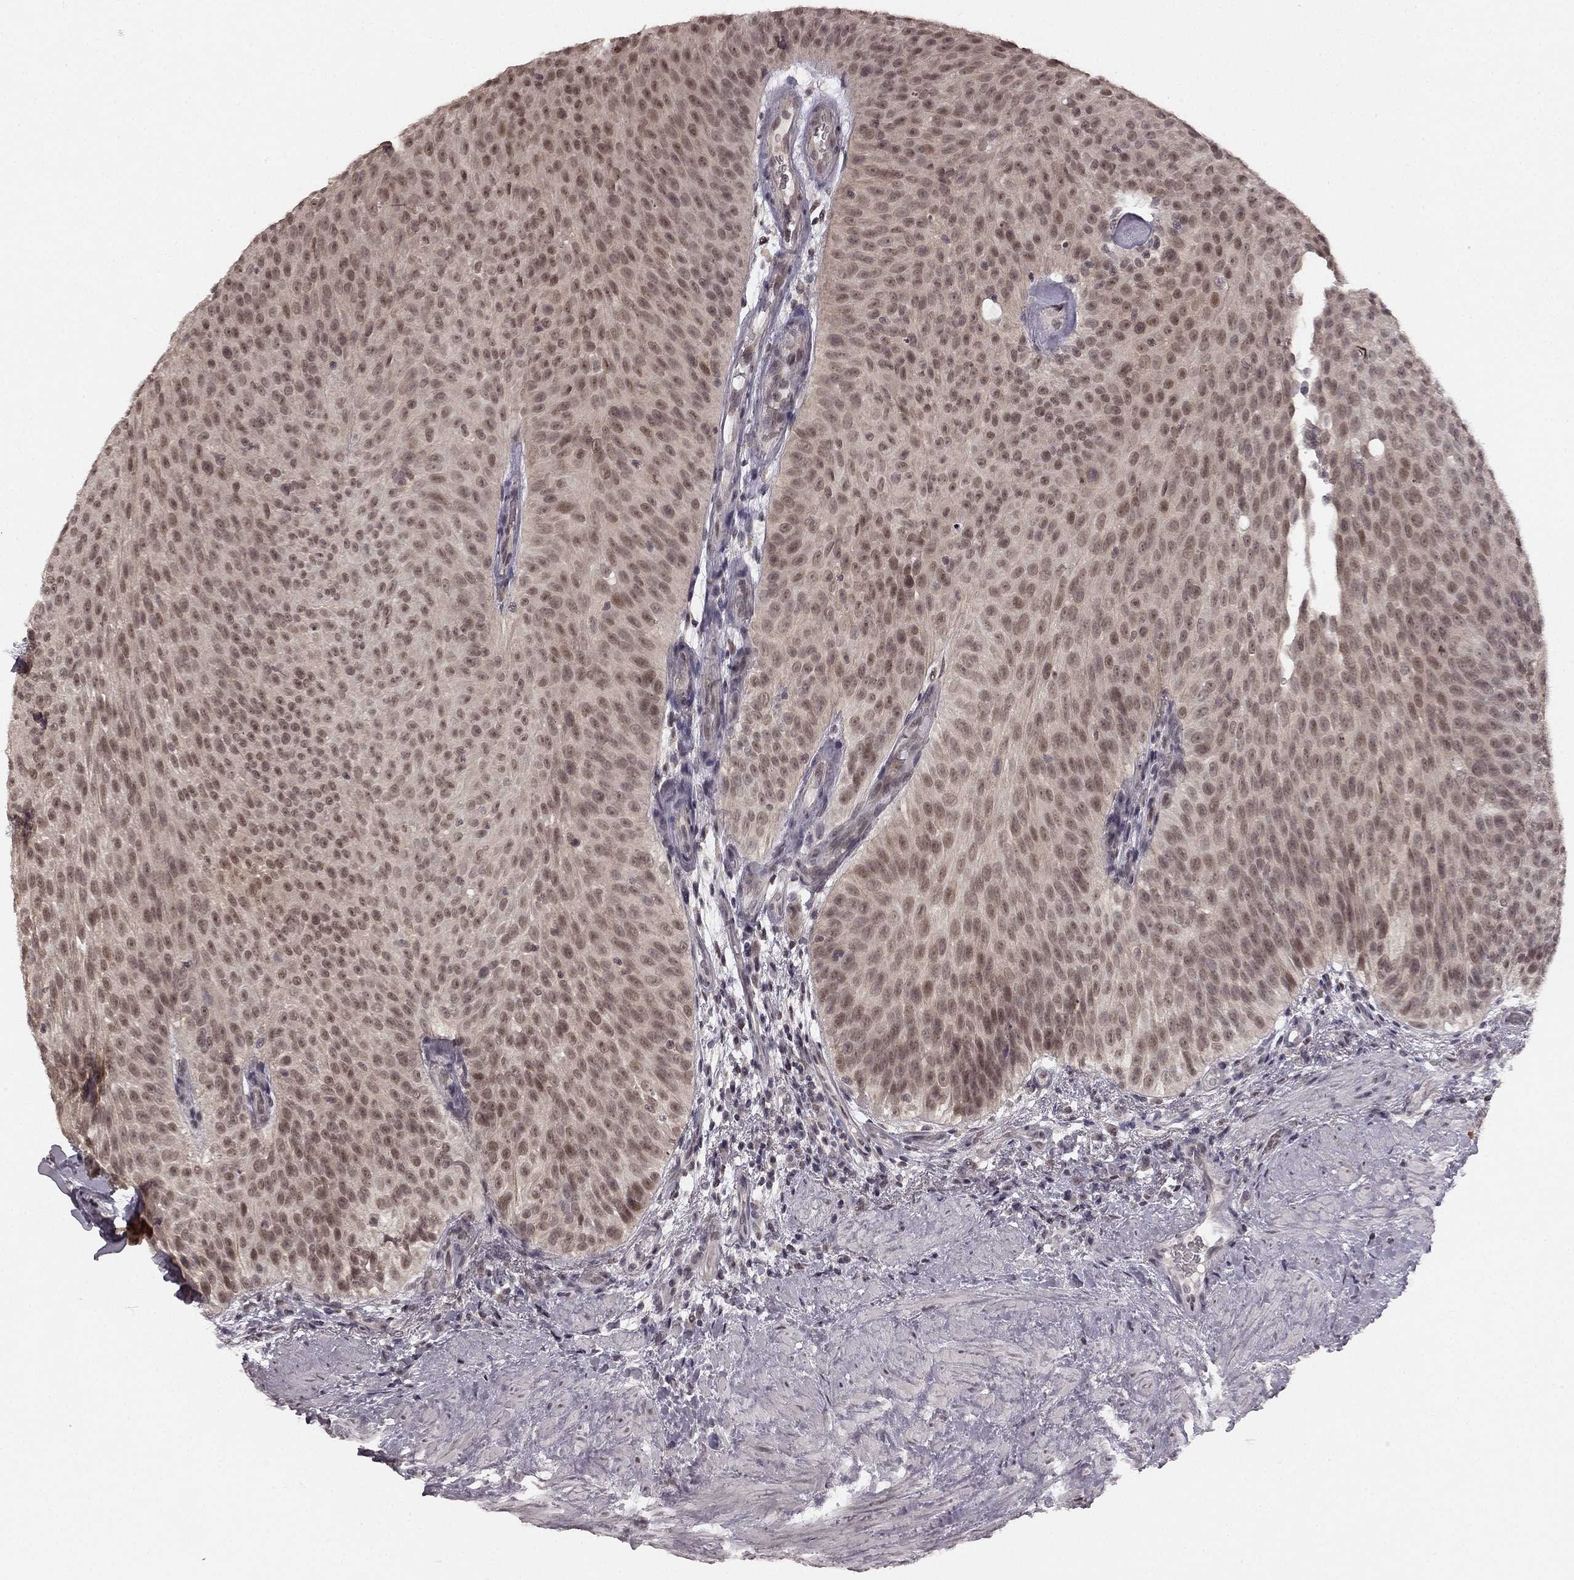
{"staining": {"intensity": "weak", "quantity": ">75%", "location": "nuclear"}, "tissue": "urothelial cancer", "cell_type": "Tumor cells", "image_type": "cancer", "snomed": [{"axis": "morphology", "description": "Urothelial carcinoma, Low grade"}, {"axis": "topography", "description": "Urinary bladder"}], "caption": "Immunohistochemical staining of urothelial carcinoma (low-grade) shows low levels of weak nuclear protein staining in about >75% of tumor cells. The protein is stained brown, and the nuclei are stained in blue (DAB IHC with brightfield microscopy, high magnification).", "gene": "HCN4", "patient": {"sex": "male", "age": 78}}